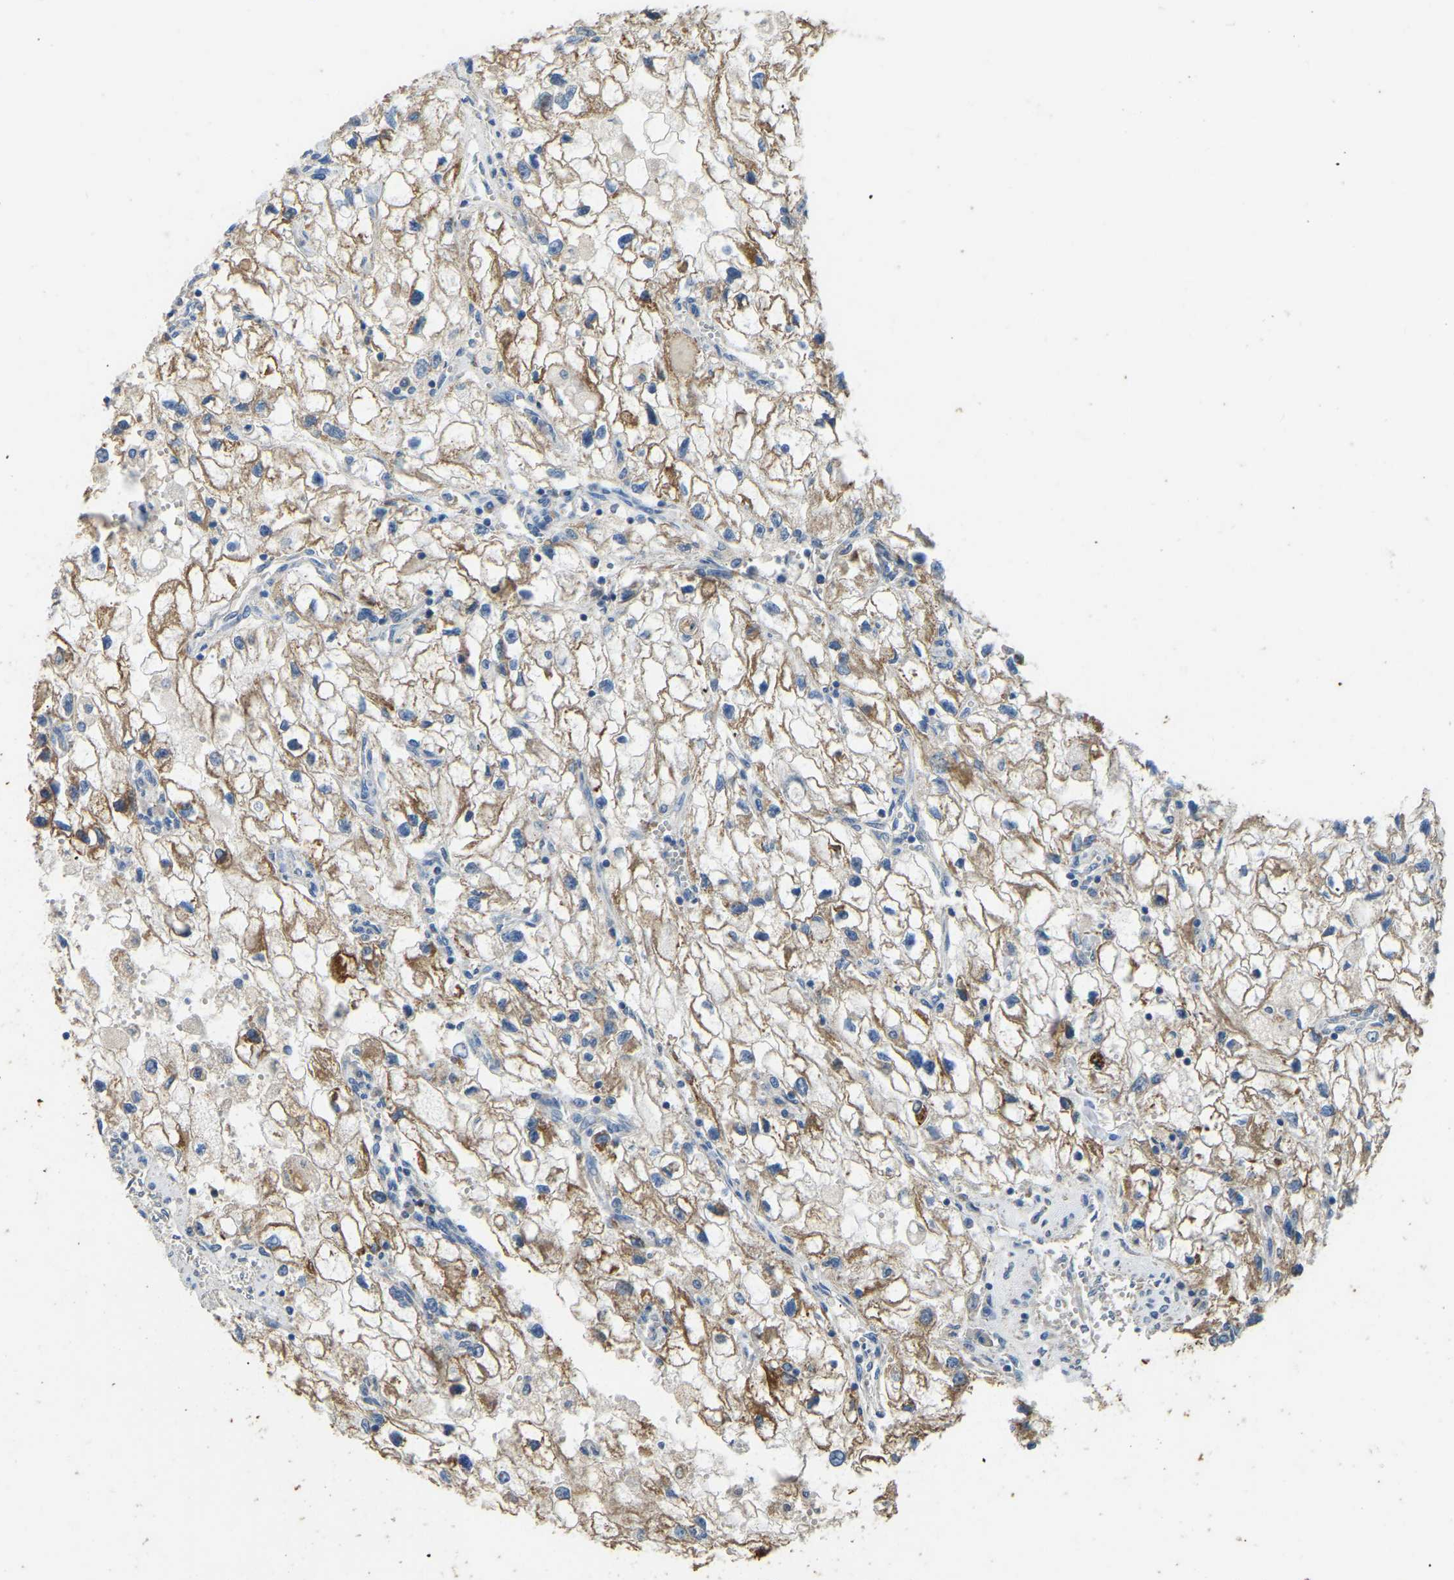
{"staining": {"intensity": "moderate", "quantity": ">75%", "location": "cytoplasmic/membranous"}, "tissue": "renal cancer", "cell_type": "Tumor cells", "image_type": "cancer", "snomed": [{"axis": "morphology", "description": "Adenocarcinoma, NOS"}, {"axis": "topography", "description": "Kidney"}], "caption": "An image showing moderate cytoplasmic/membranous staining in approximately >75% of tumor cells in renal cancer (adenocarcinoma), as visualized by brown immunohistochemical staining.", "gene": "ZNF200", "patient": {"sex": "female", "age": 70}}